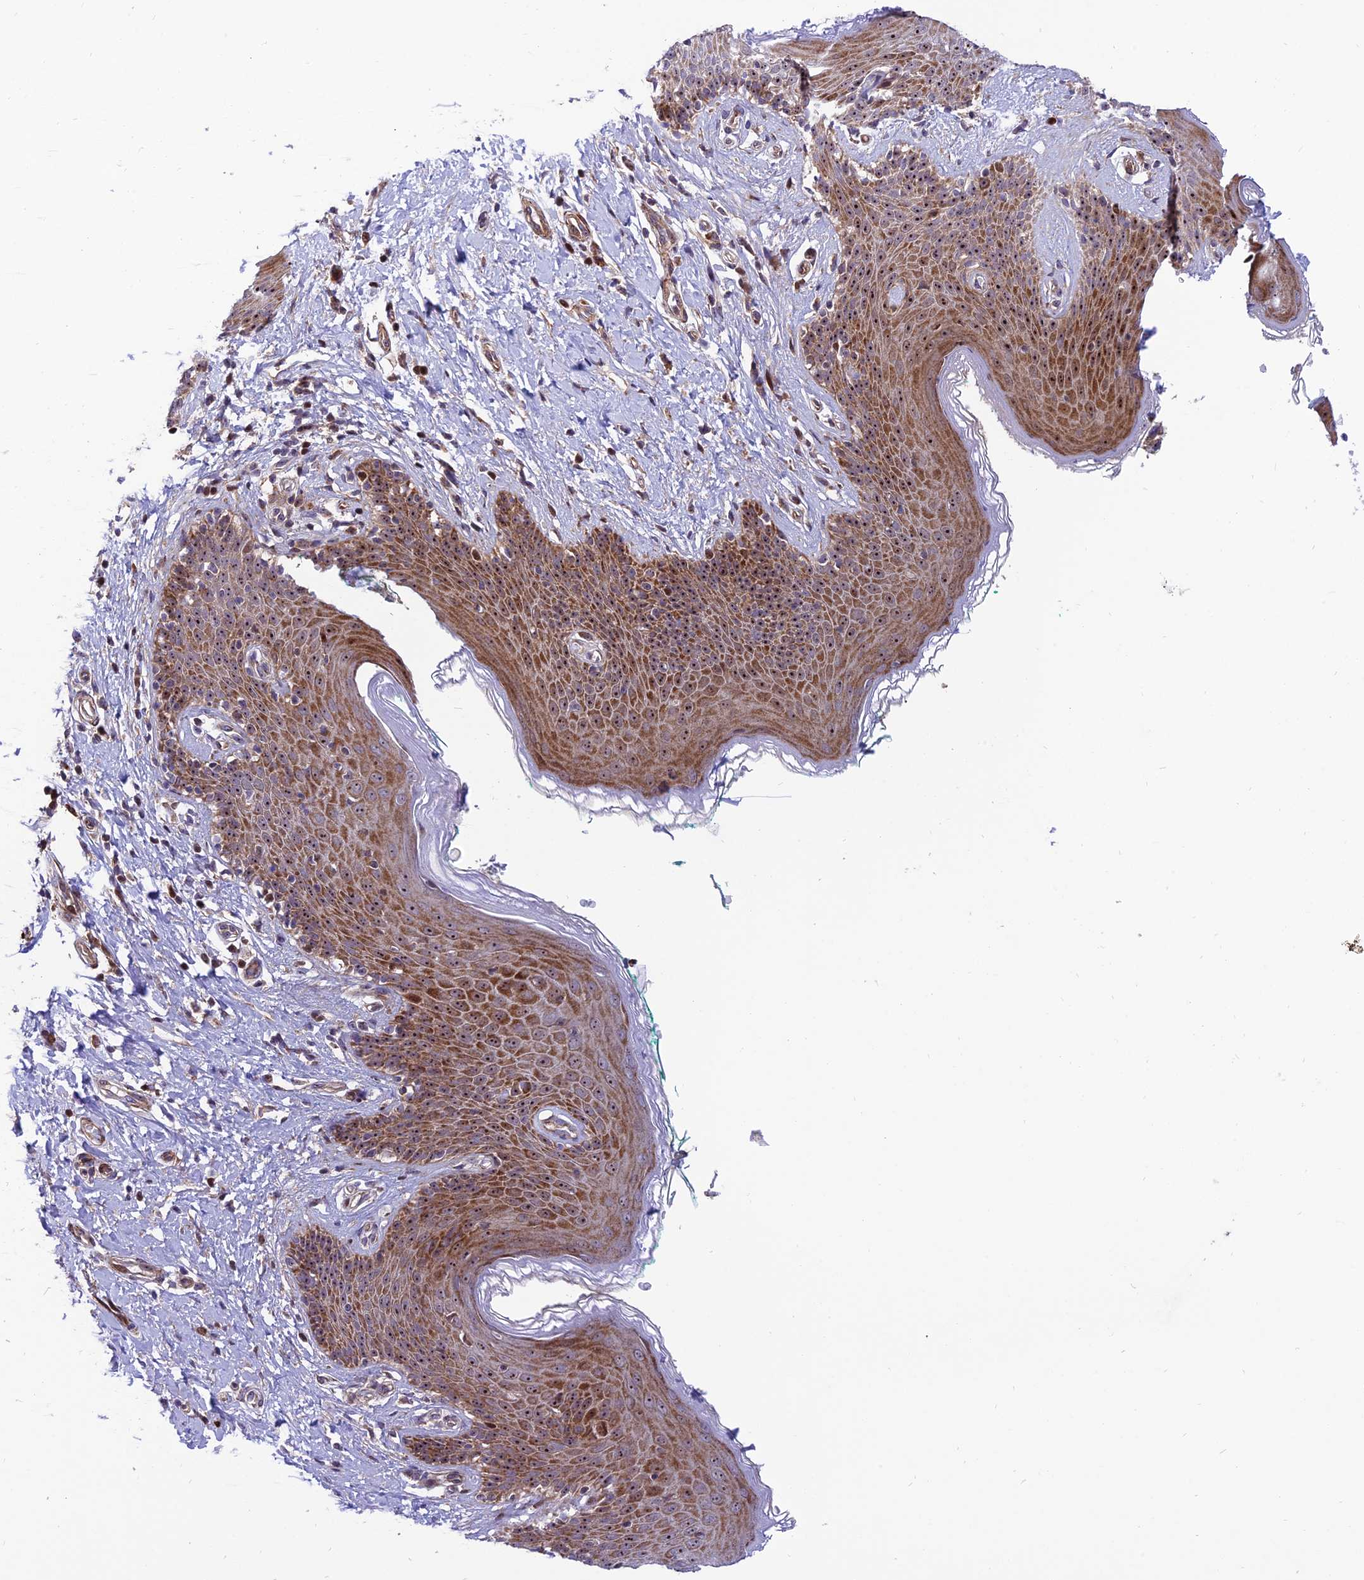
{"staining": {"intensity": "strong", "quantity": "25%-75%", "location": "cytoplasmic/membranous,nuclear"}, "tissue": "skin", "cell_type": "Epidermal cells", "image_type": "normal", "snomed": [{"axis": "morphology", "description": "Normal tissue, NOS"}, {"axis": "topography", "description": "Vulva"}], "caption": "DAB (3,3'-diaminobenzidine) immunohistochemical staining of unremarkable human skin reveals strong cytoplasmic/membranous,nuclear protein staining in about 25%-75% of epidermal cells.", "gene": "KBTBD7", "patient": {"sex": "female", "age": 66}}